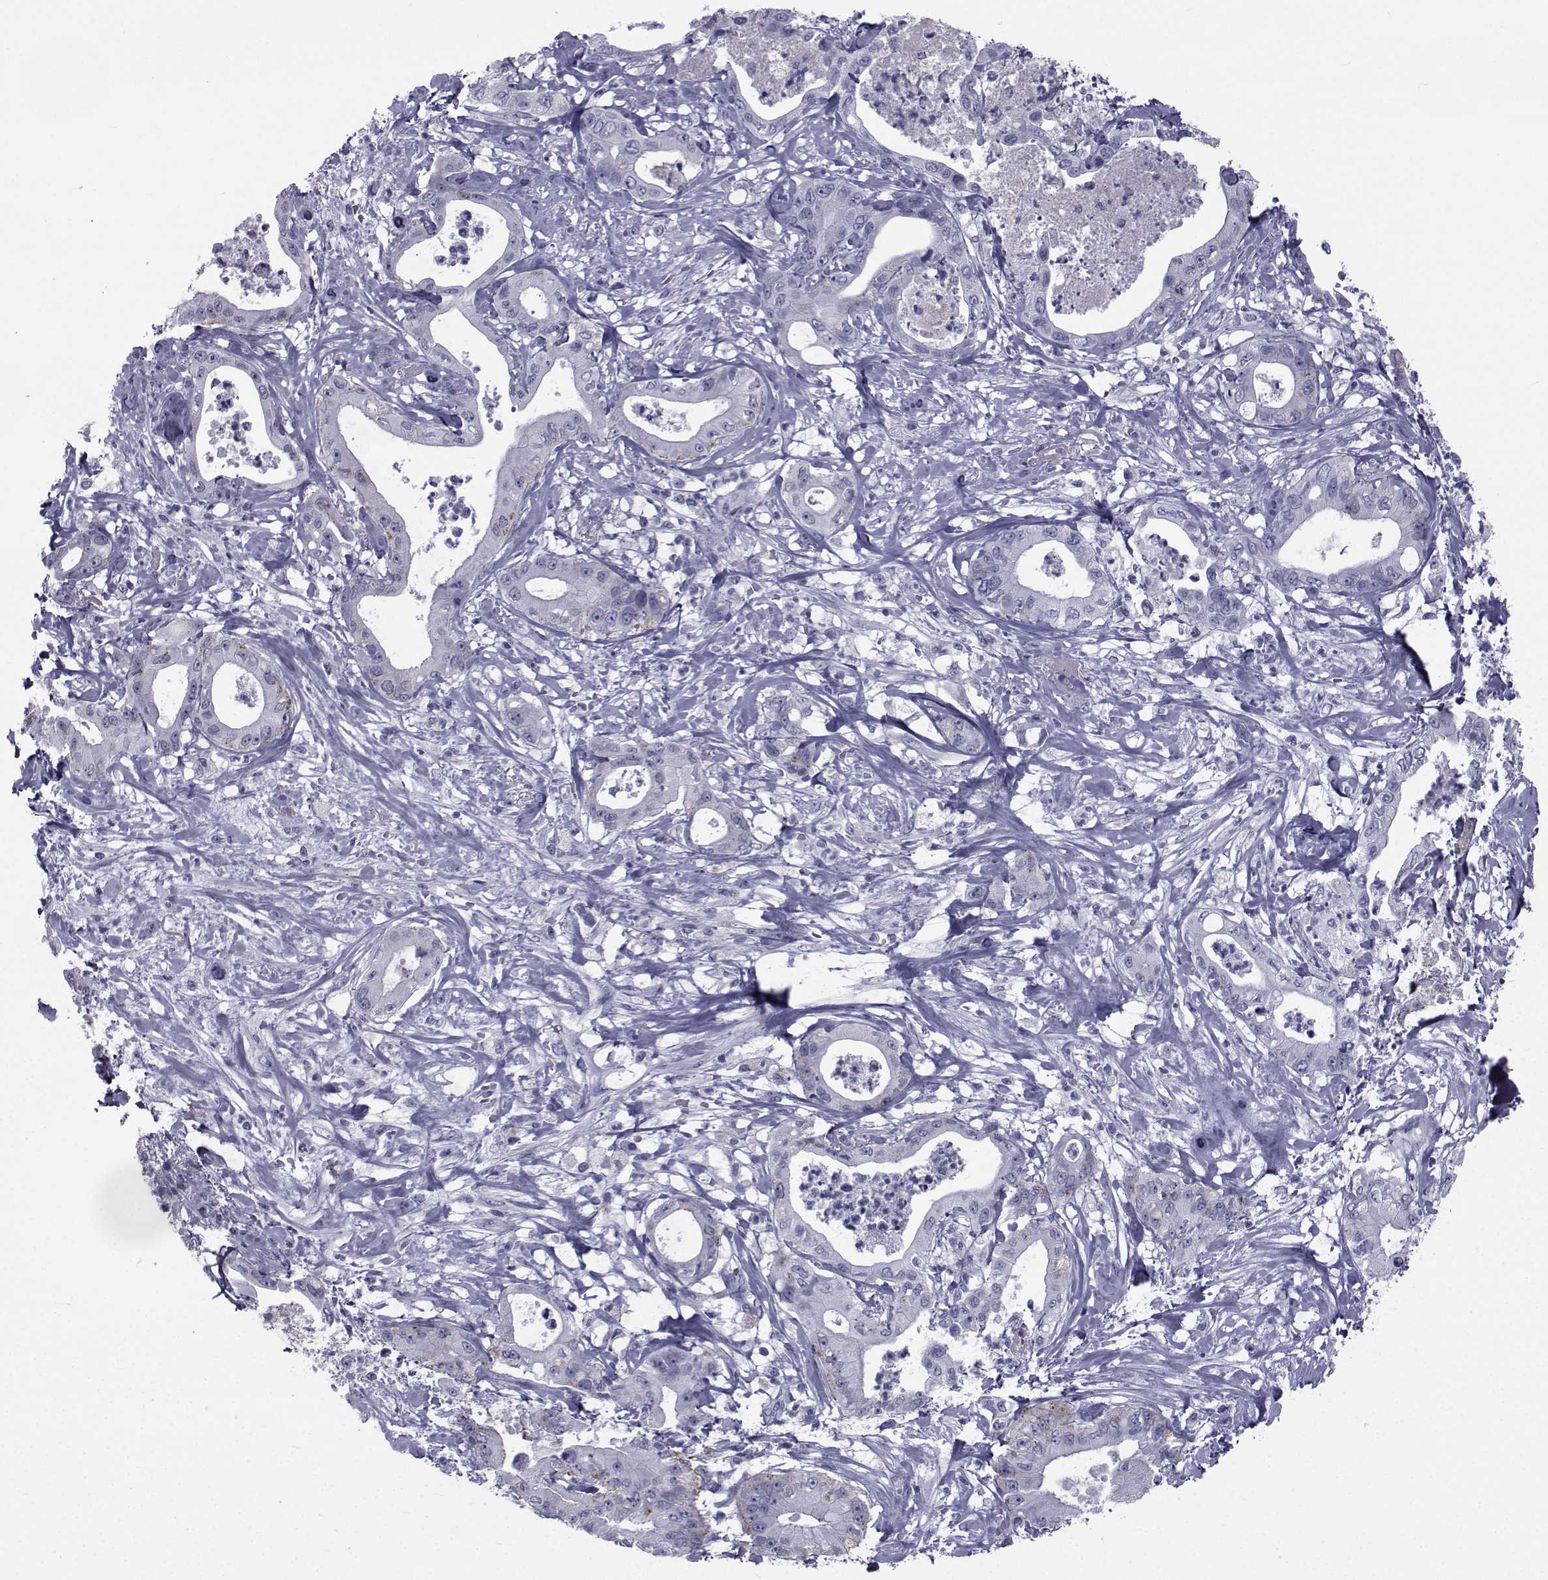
{"staining": {"intensity": "weak", "quantity": "<25%", "location": "cytoplasmic/membranous"}, "tissue": "pancreatic cancer", "cell_type": "Tumor cells", "image_type": "cancer", "snomed": [{"axis": "morphology", "description": "Adenocarcinoma, NOS"}, {"axis": "topography", "description": "Pancreas"}], "caption": "Micrograph shows no protein positivity in tumor cells of pancreatic adenocarcinoma tissue. (Brightfield microscopy of DAB immunohistochemistry (IHC) at high magnification).", "gene": "PDE6H", "patient": {"sex": "male", "age": 71}}